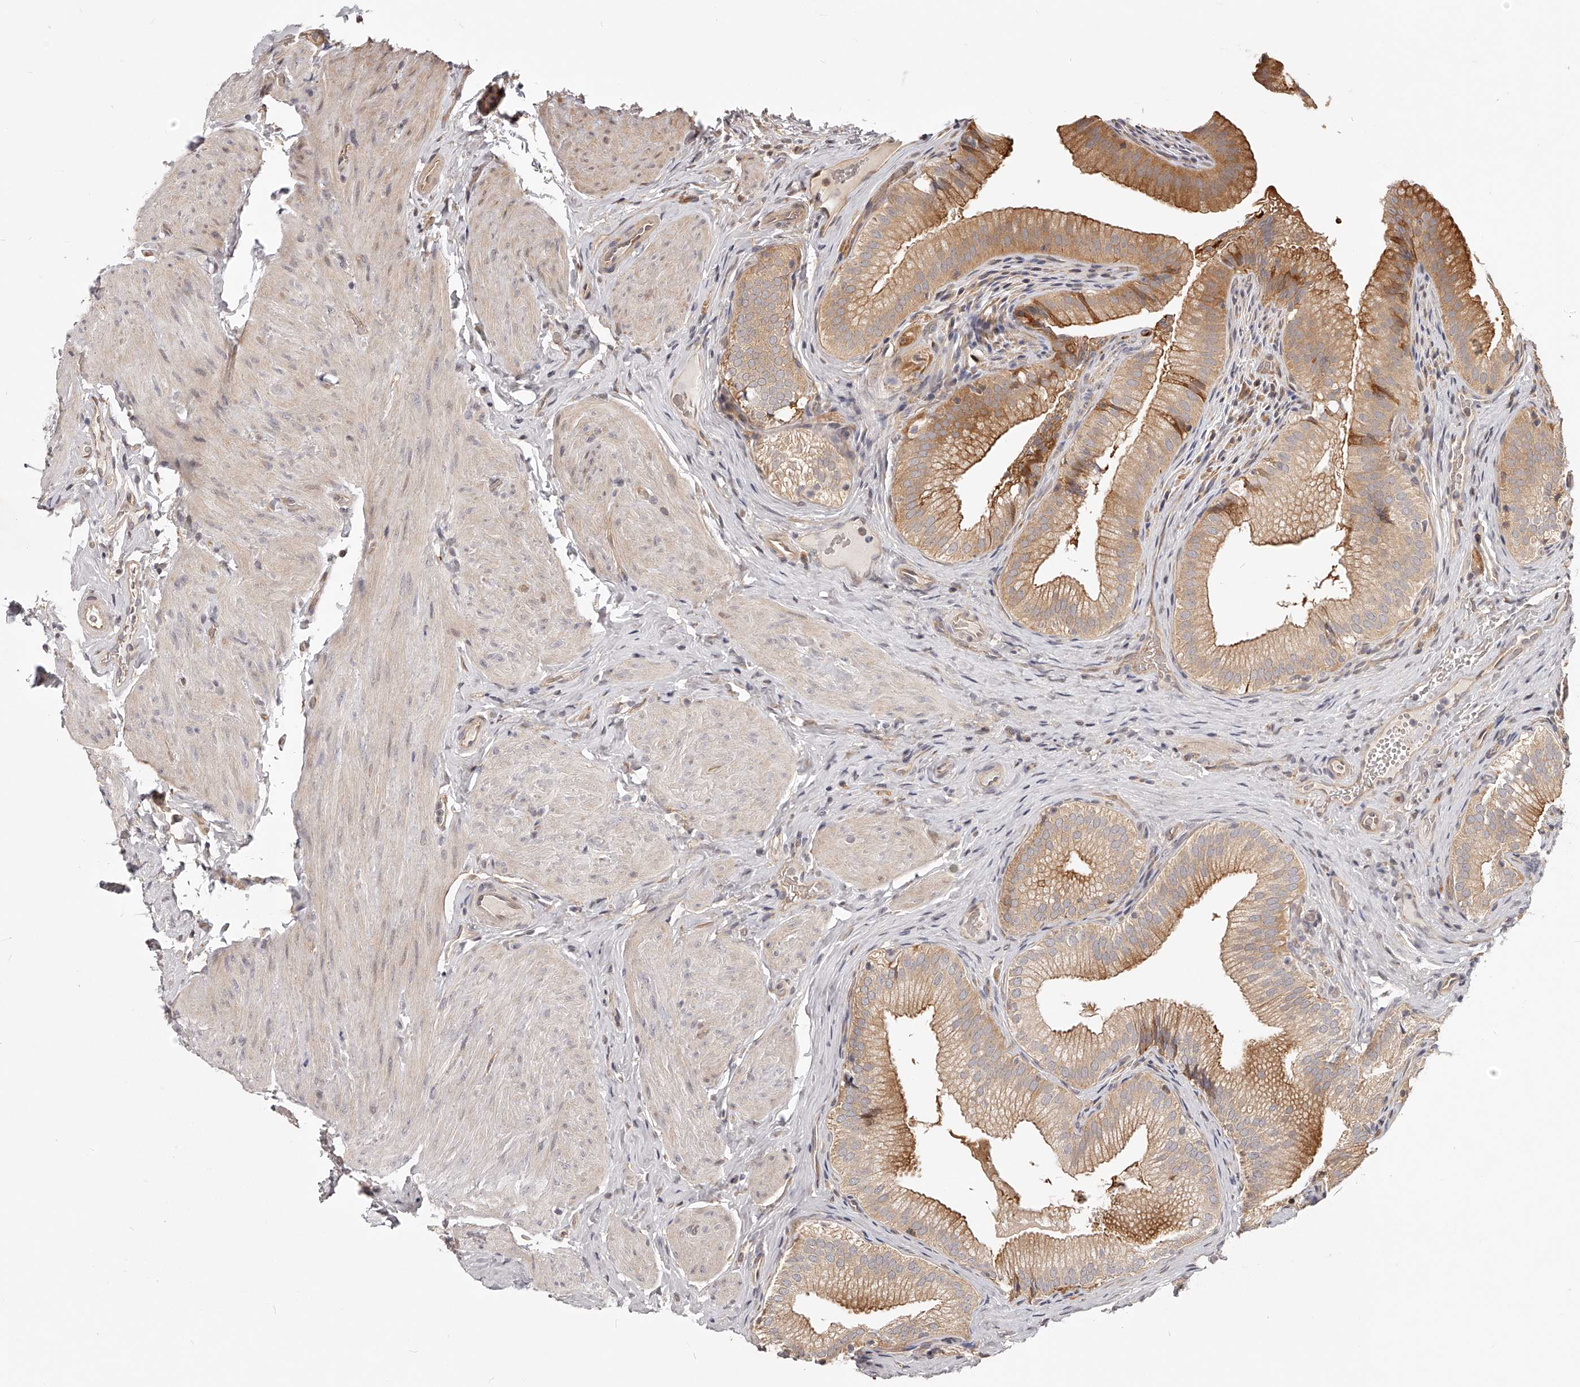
{"staining": {"intensity": "moderate", "quantity": ">75%", "location": "cytoplasmic/membranous"}, "tissue": "gallbladder", "cell_type": "Glandular cells", "image_type": "normal", "snomed": [{"axis": "morphology", "description": "Normal tissue, NOS"}, {"axis": "topography", "description": "Gallbladder"}], "caption": "Brown immunohistochemical staining in normal human gallbladder shows moderate cytoplasmic/membranous expression in about >75% of glandular cells.", "gene": "ZNF582", "patient": {"sex": "female", "age": 30}}